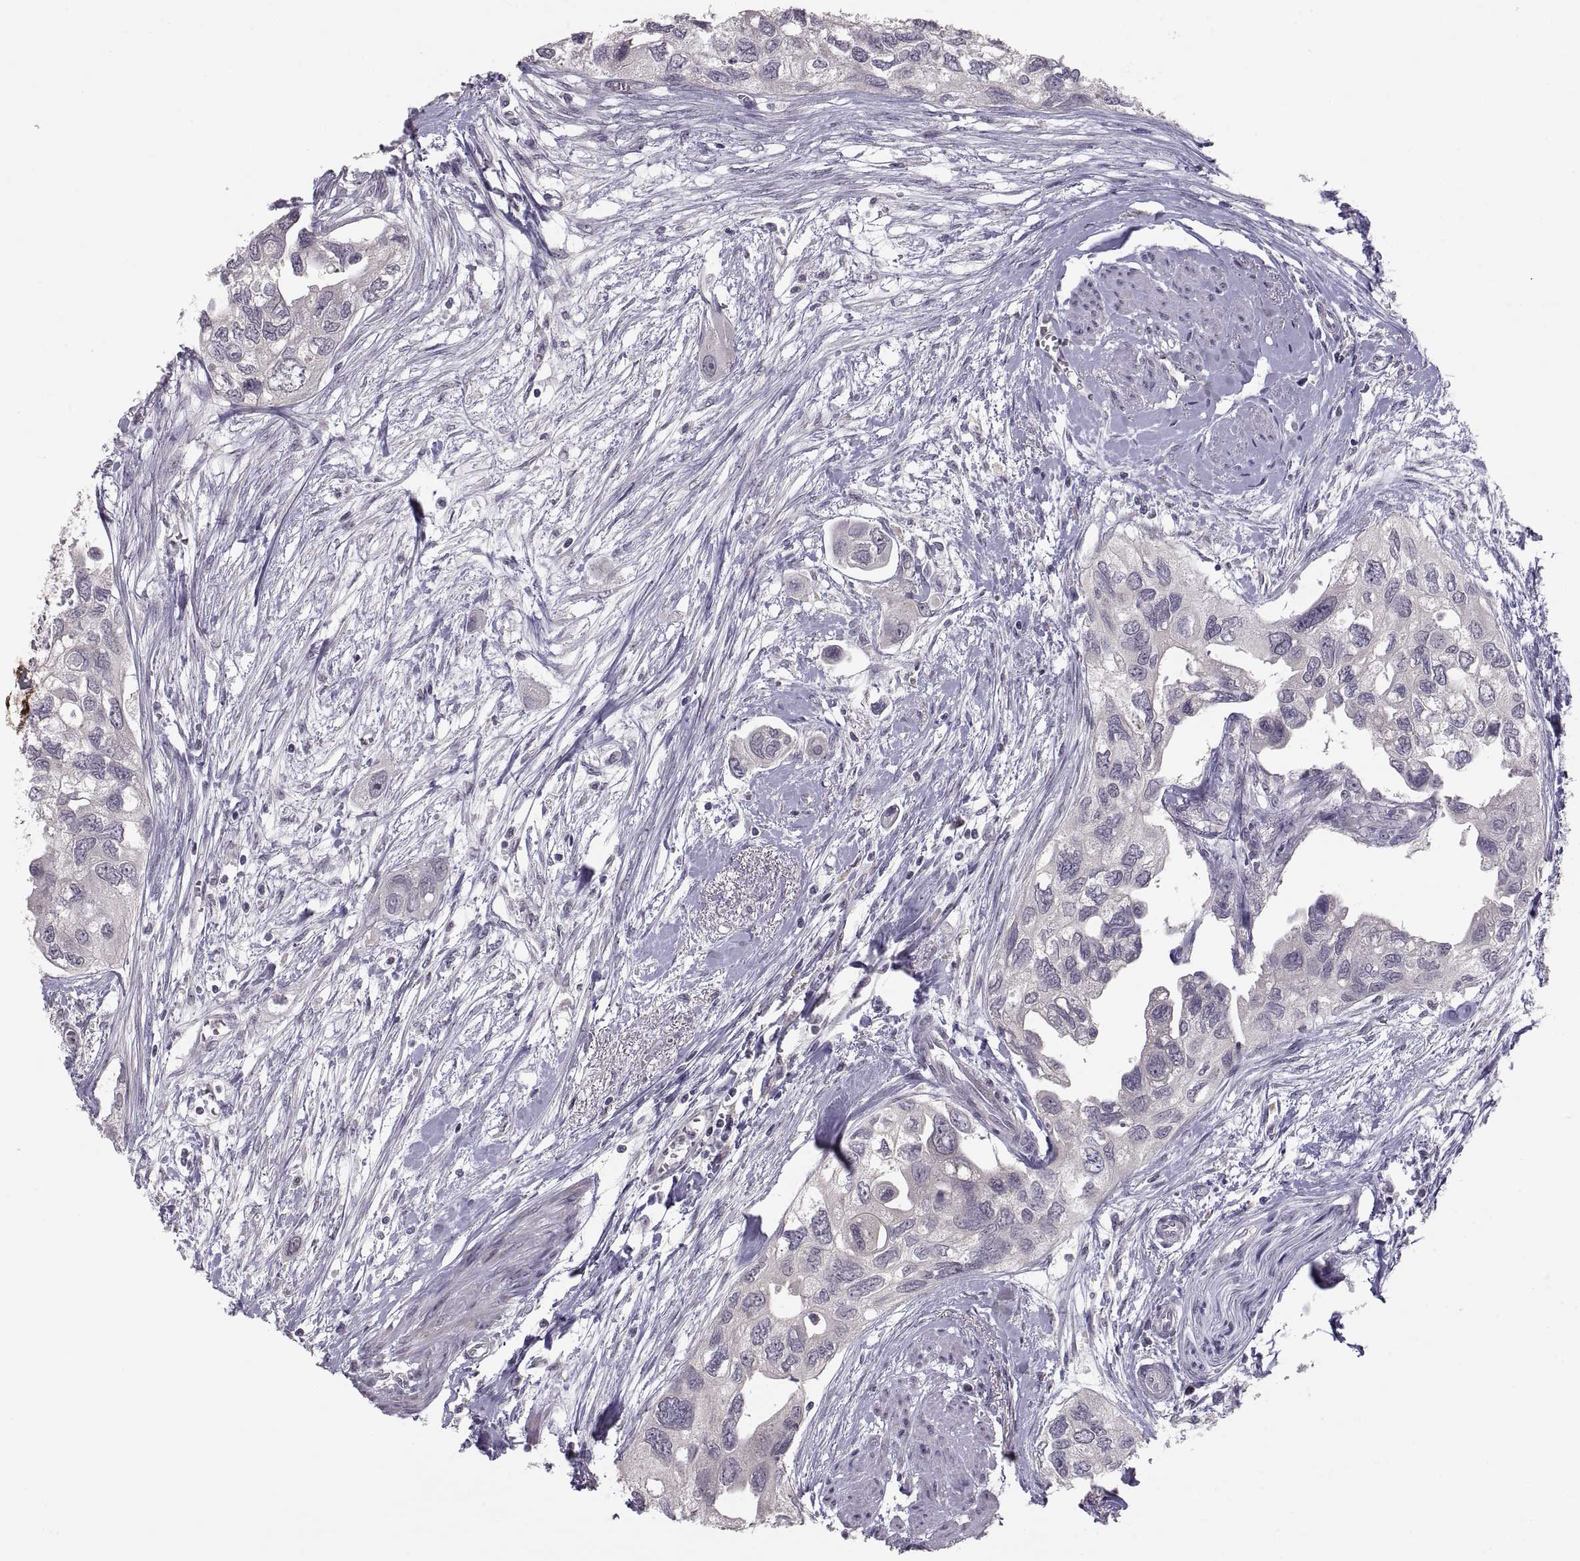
{"staining": {"intensity": "negative", "quantity": "none", "location": "none"}, "tissue": "urothelial cancer", "cell_type": "Tumor cells", "image_type": "cancer", "snomed": [{"axis": "morphology", "description": "Urothelial carcinoma, High grade"}, {"axis": "topography", "description": "Urinary bladder"}], "caption": "Tumor cells are negative for protein expression in human urothelial cancer. (Immunohistochemistry (ihc), brightfield microscopy, high magnification).", "gene": "PAX2", "patient": {"sex": "male", "age": 59}}